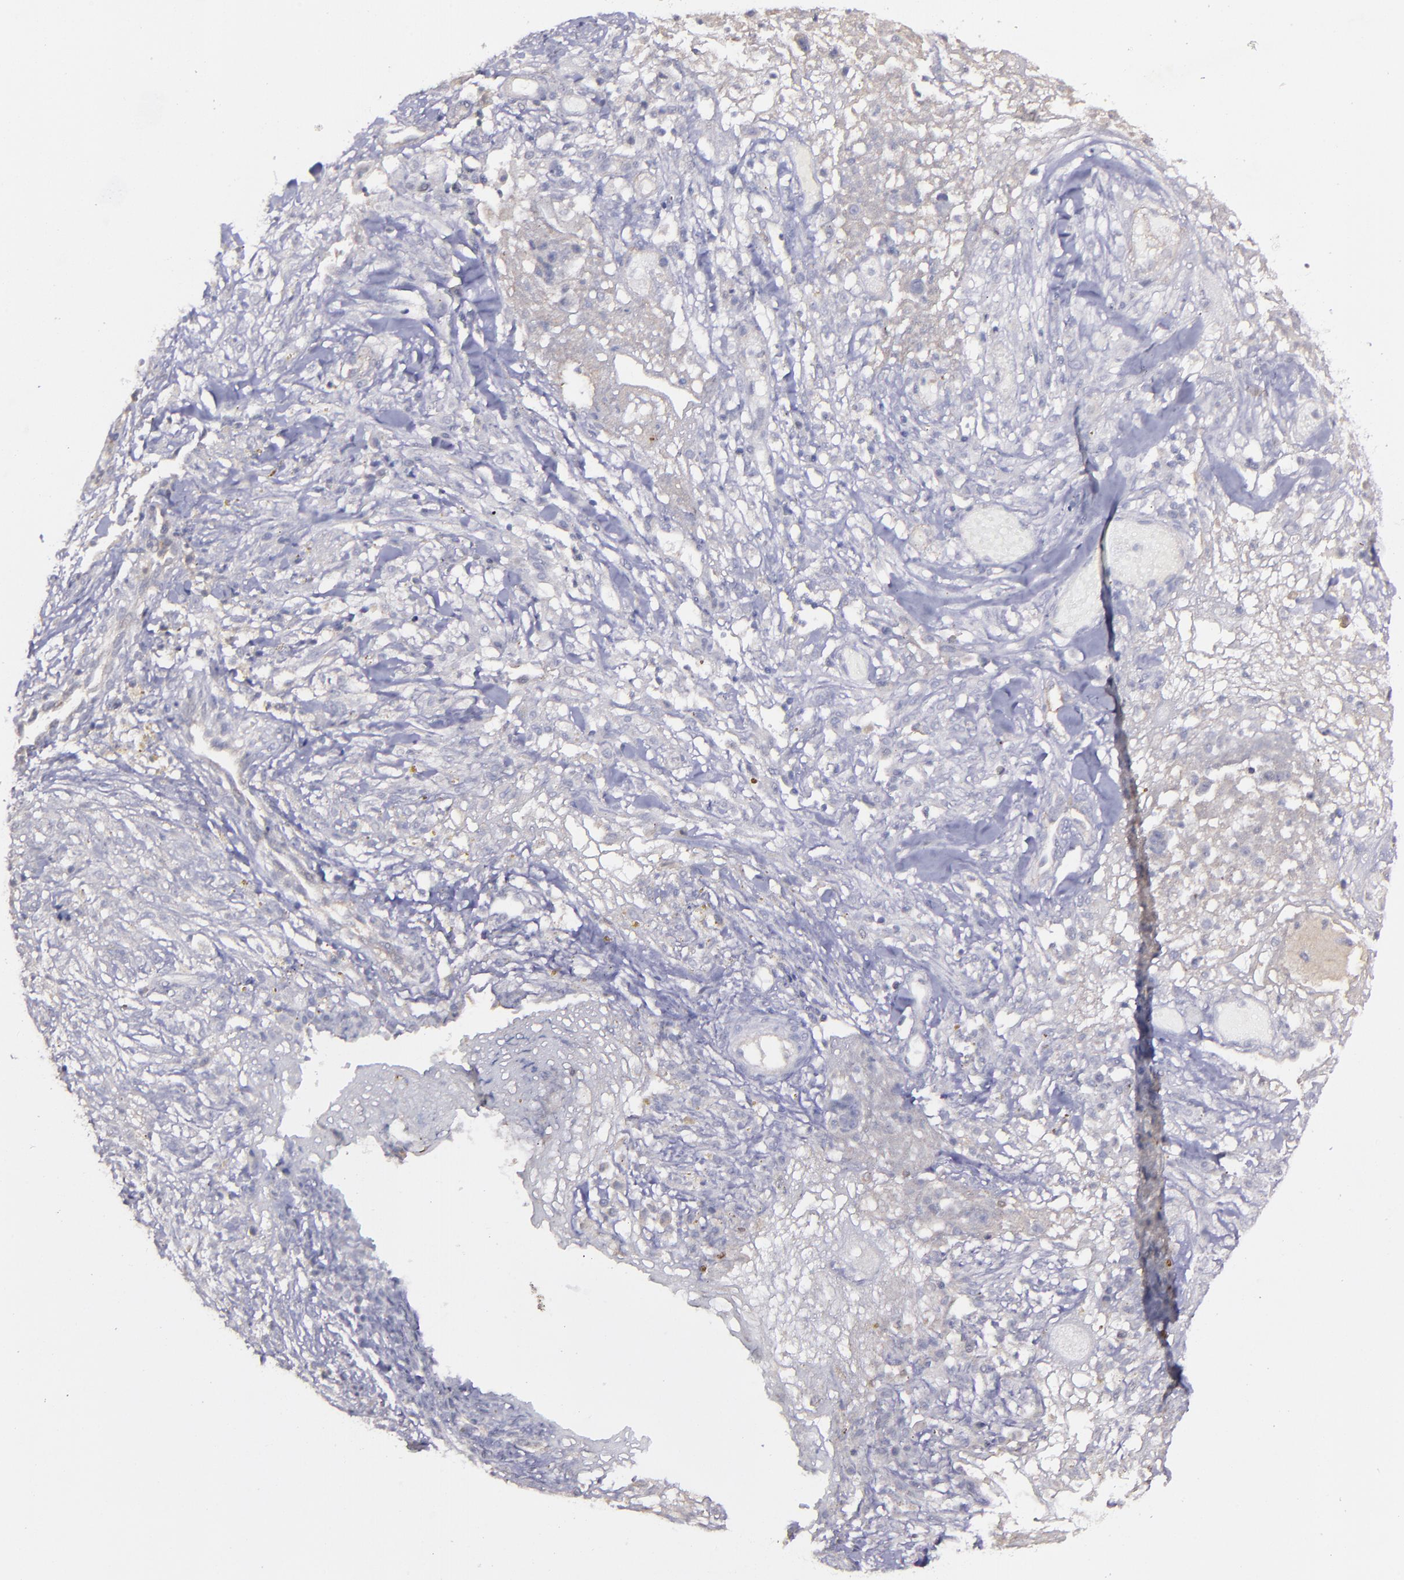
{"staining": {"intensity": "weak", "quantity": "<25%", "location": "cytoplasmic/membranous"}, "tissue": "ovarian cancer", "cell_type": "Tumor cells", "image_type": "cancer", "snomed": [{"axis": "morphology", "description": "Carcinoma, endometroid"}, {"axis": "topography", "description": "Ovary"}], "caption": "High magnification brightfield microscopy of endometroid carcinoma (ovarian) stained with DAB (3,3'-diaminobenzidine) (brown) and counterstained with hematoxylin (blue): tumor cells show no significant expression. Brightfield microscopy of immunohistochemistry stained with DAB (3,3'-diaminobenzidine) (brown) and hematoxylin (blue), captured at high magnification.", "gene": "MASP1", "patient": {"sex": "female", "age": 42}}